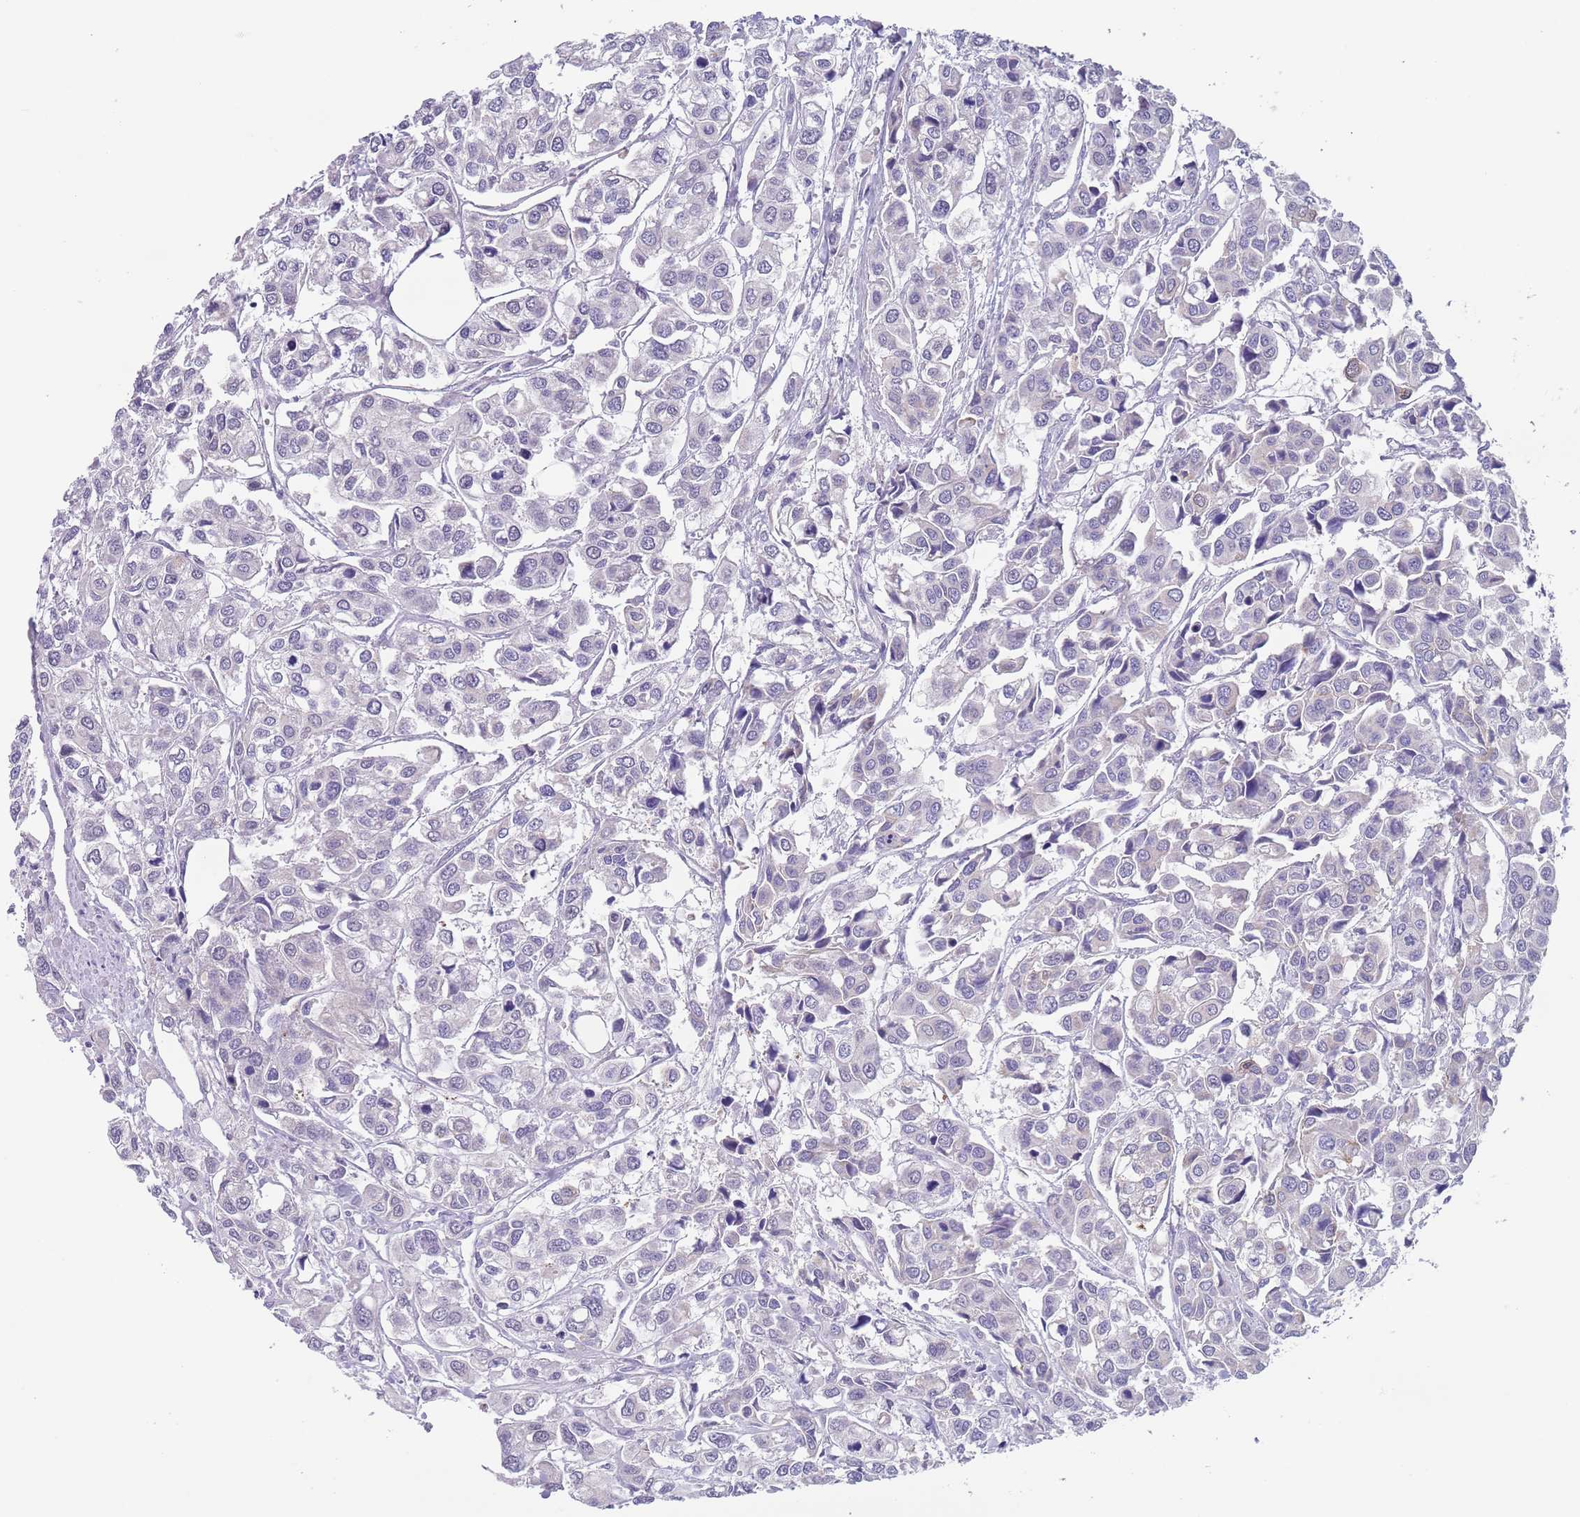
{"staining": {"intensity": "negative", "quantity": "none", "location": "none"}, "tissue": "urothelial cancer", "cell_type": "Tumor cells", "image_type": "cancer", "snomed": [{"axis": "morphology", "description": "Urothelial carcinoma, High grade"}, {"axis": "topography", "description": "Urinary bladder"}], "caption": "High-grade urothelial carcinoma was stained to show a protein in brown. There is no significant staining in tumor cells.", "gene": "SPIRE2", "patient": {"sex": "male", "age": 67}}